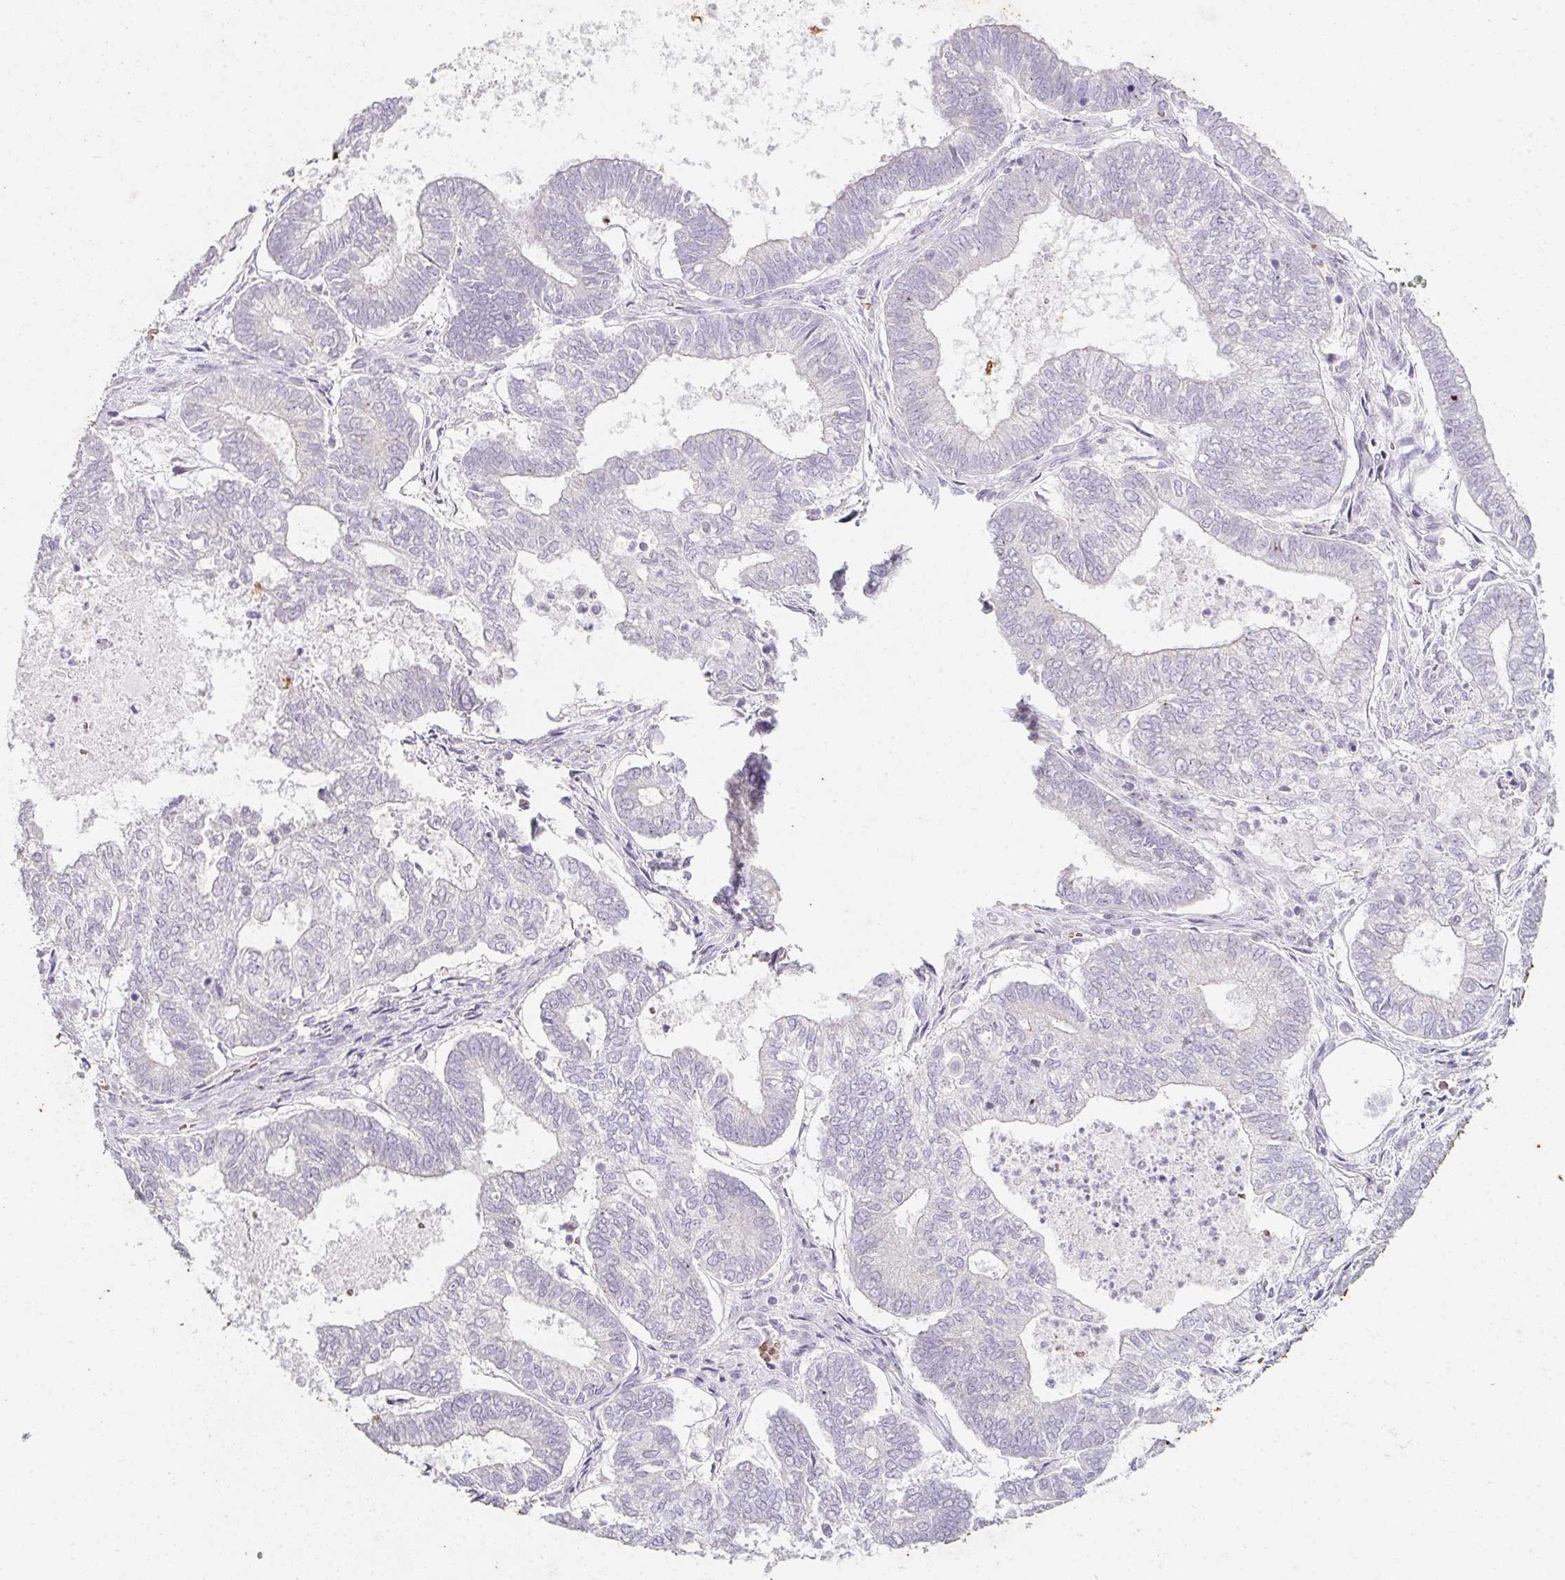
{"staining": {"intensity": "negative", "quantity": "none", "location": "none"}, "tissue": "ovarian cancer", "cell_type": "Tumor cells", "image_type": "cancer", "snomed": [{"axis": "morphology", "description": "Carcinoma, endometroid"}, {"axis": "topography", "description": "Ovary"}], "caption": "This is an immunohistochemistry (IHC) micrograph of human ovarian cancer (endometroid carcinoma). There is no positivity in tumor cells.", "gene": "DCD", "patient": {"sex": "female", "age": 64}}